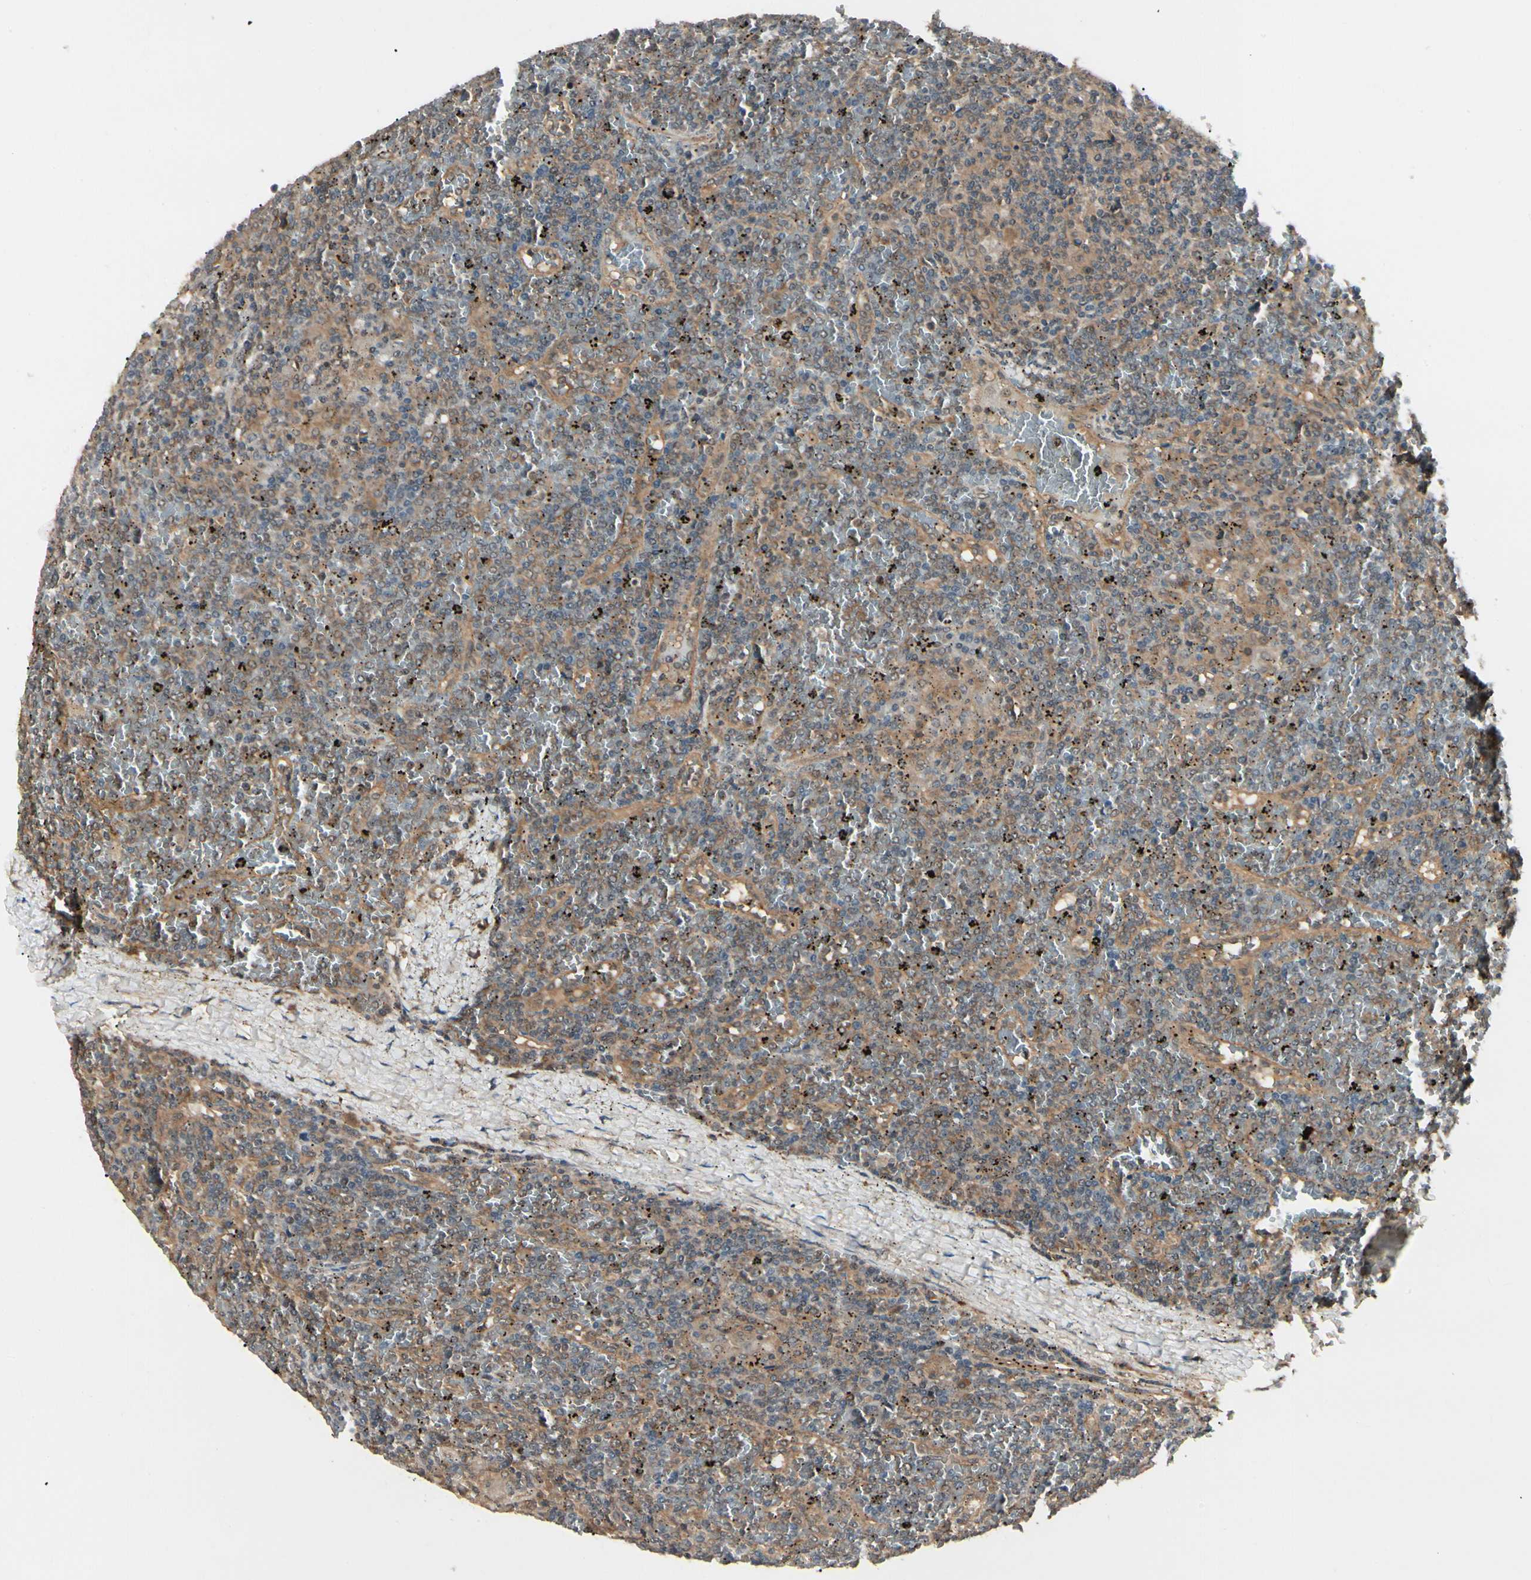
{"staining": {"intensity": "moderate", "quantity": "25%-75%", "location": "cytoplasmic/membranous"}, "tissue": "lymphoma", "cell_type": "Tumor cells", "image_type": "cancer", "snomed": [{"axis": "morphology", "description": "Malignant lymphoma, non-Hodgkin's type, Low grade"}, {"axis": "topography", "description": "Spleen"}], "caption": "The photomicrograph displays staining of malignant lymphoma, non-Hodgkin's type (low-grade), revealing moderate cytoplasmic/membranous protein expression (brown color) within tumor cells.", "gene": "RNF14", "patient": {"sex": "female", "age": 19}}